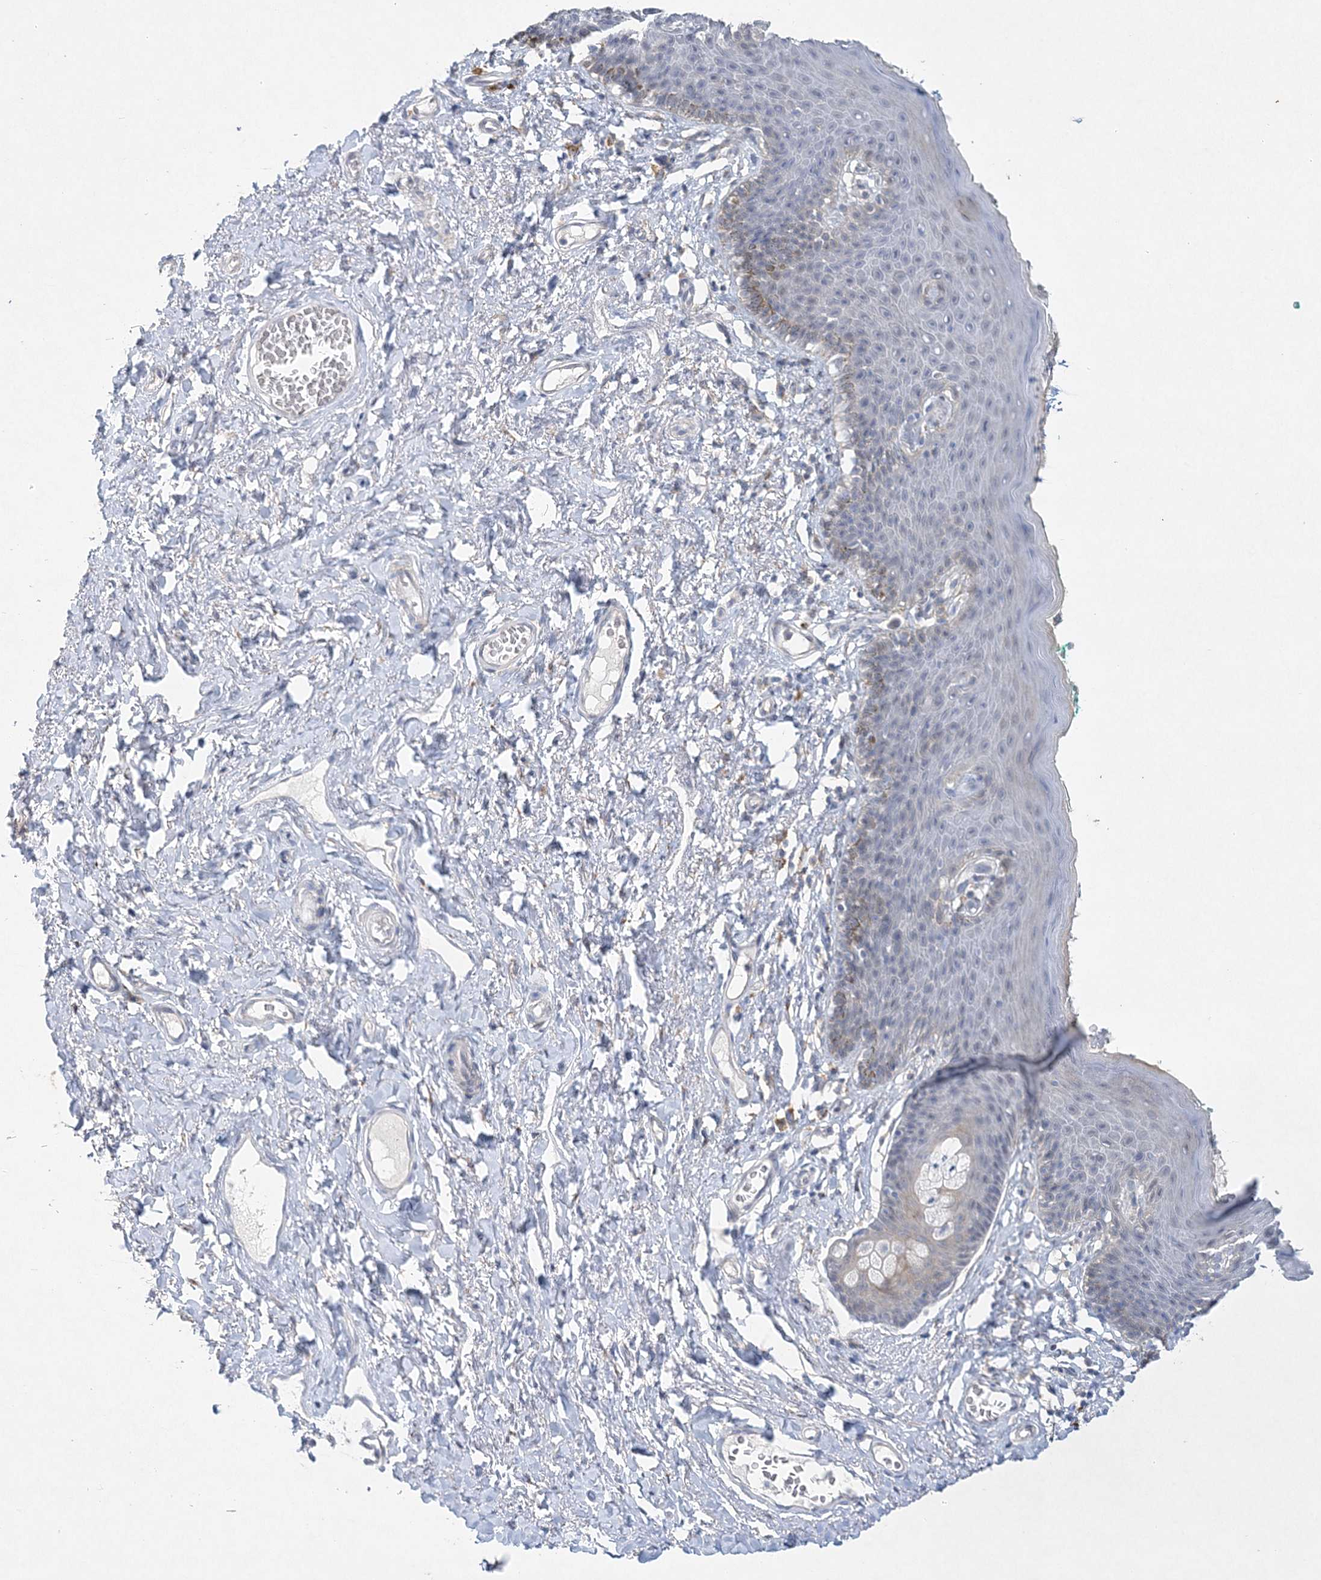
{"staining": {"intensity": "weak", "quantity": "<25%", "location": "cytoplasmic/membranous"}, "tissue": "skin", "cell_type": "Epidermal cells", "image_type": "normal", "snomed": [{"axis": "morphology", "description": "Normal tissue, NOS"}, {"axis": "topography", "description": "Vulva"}], "caption": "Epidermal cells are negative for protein expression in normal human skin.", "gene": "MAT2B", "patient": {"sex": "female", "age": 66}}